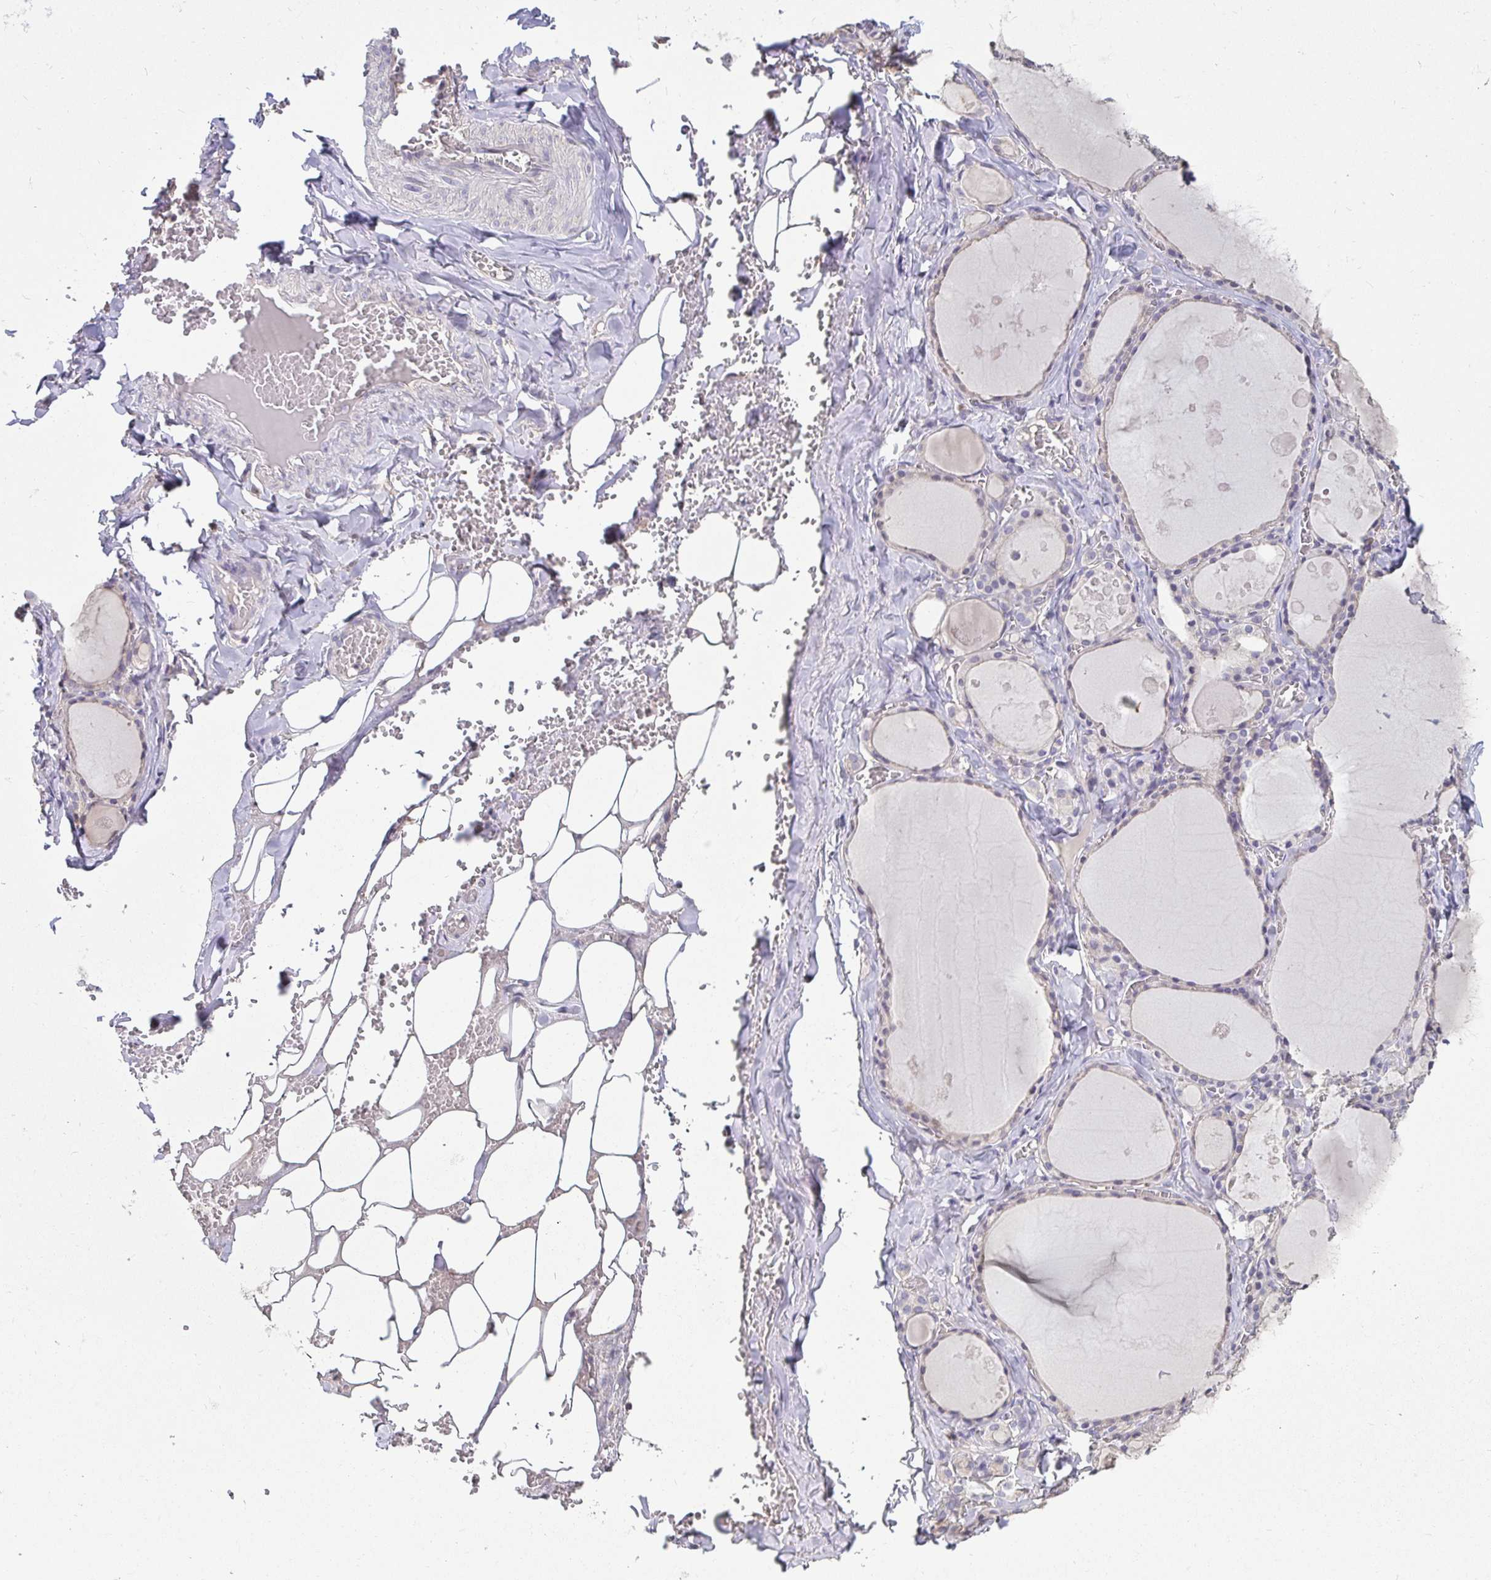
{"staining": {"intensity": "negative", "quantity": "none", "location": "none"}, "tissue": "thyroid gland", "cell_type": "Glandular cells", "image_type": "normal", "snomed": [{"axis": "morphology", "description": "Normal tissue, NOS"}, {"axis": "topography", "description": "Thyroid gland"}], "caption": "There is no significant expression in glandular cells of thyroid gland.", "gene": "ANLN", "patient": {"sex": "male", "age": 56}}